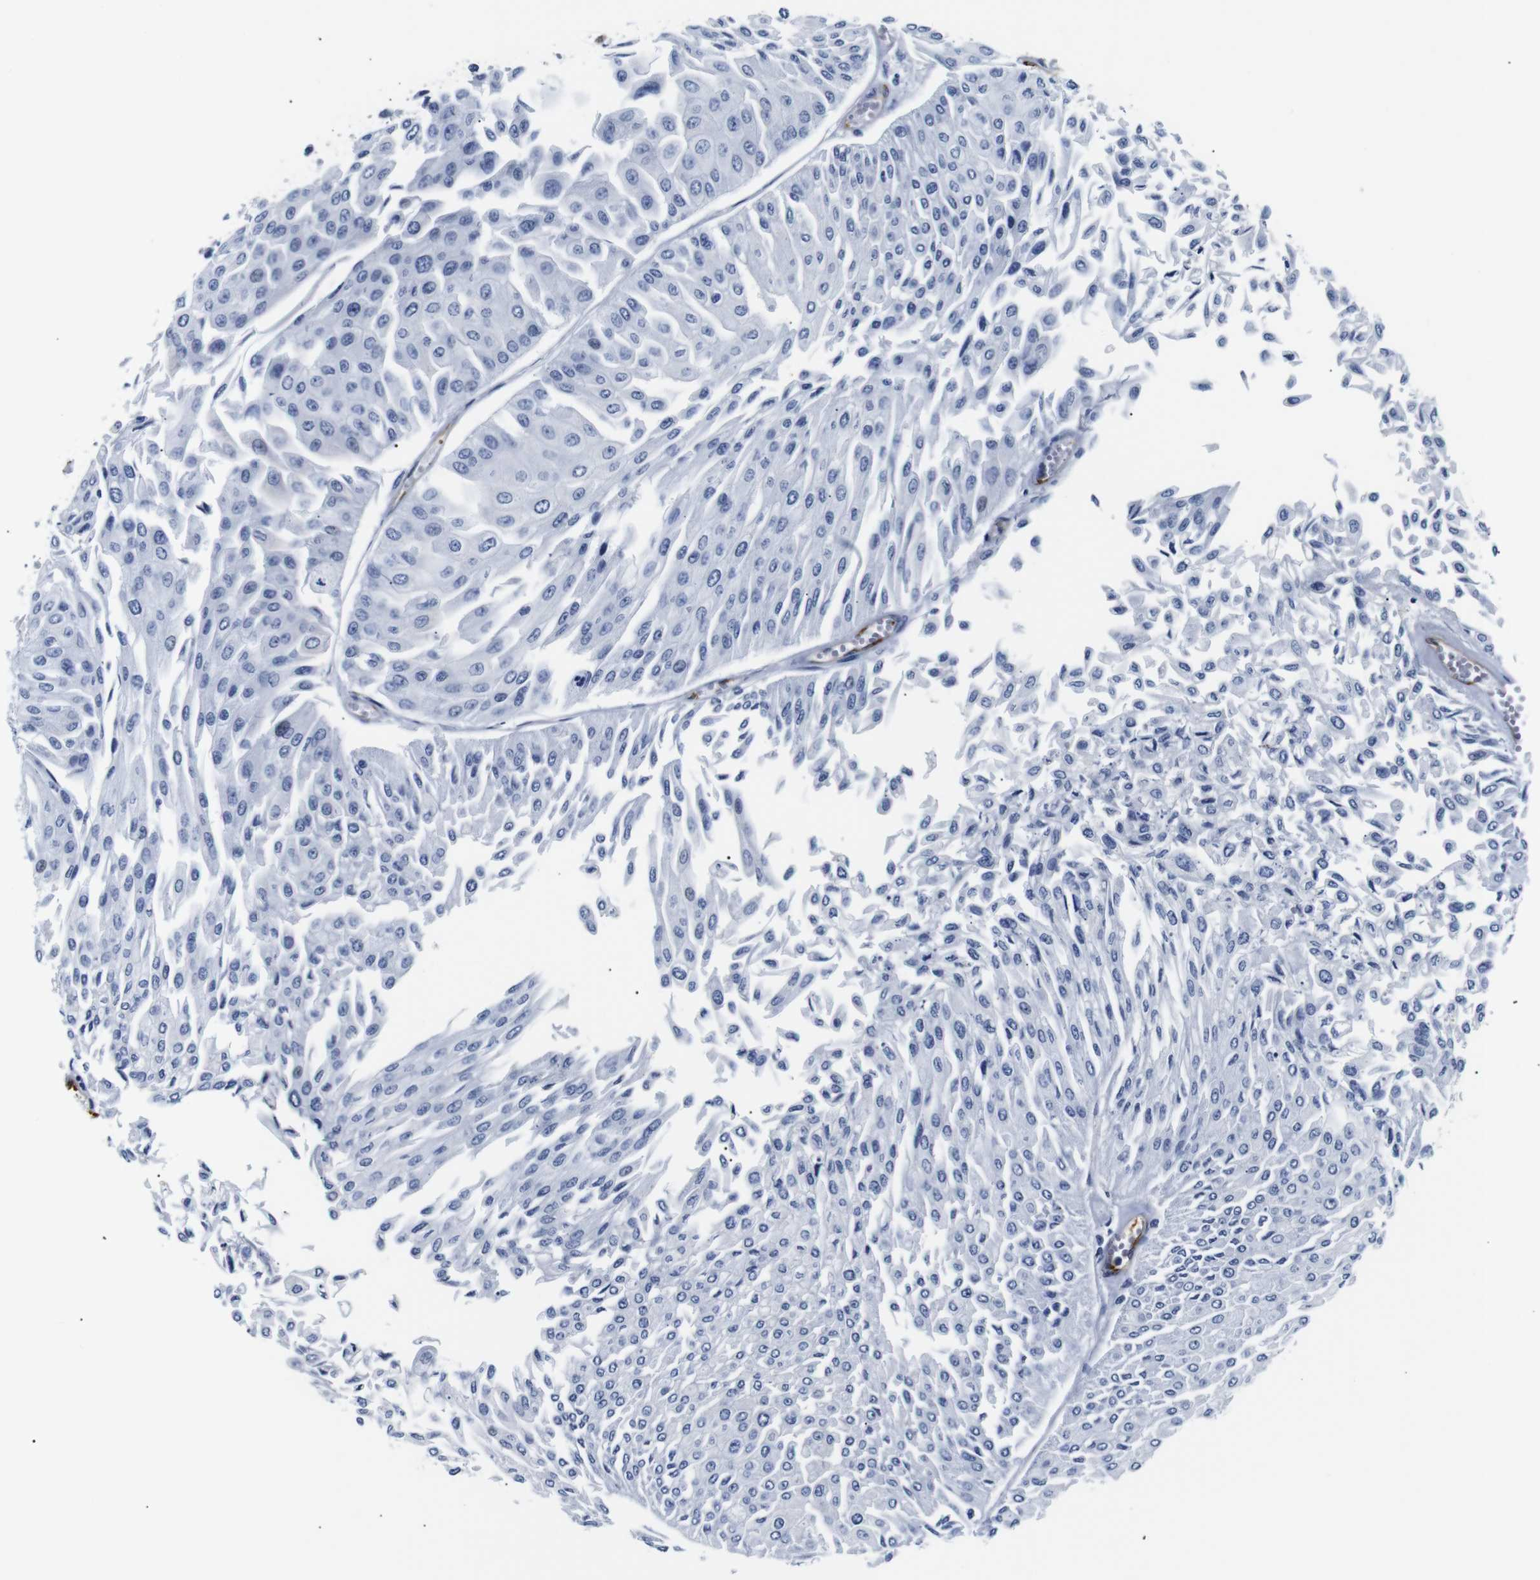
{"staining": {"intensity": "negative", "quantity": "none", "location": "none"}, "tissue": "urothelial cancer", "cell_type": "Tumor cells", "image_type": "cancer", "snomed": [{"axis": "morphology", "description": "Urothelial carcinoma, Low grade"}, {"axis": "topography", "description": "Urinary bladder"}], "caption": "This is an immunohistochemistry (IHC) micrograph of human urothelial cancer. There is no expression in tumor cells.", "gene": "MUC4", "patient": {"sex": "male", "age": 67}}